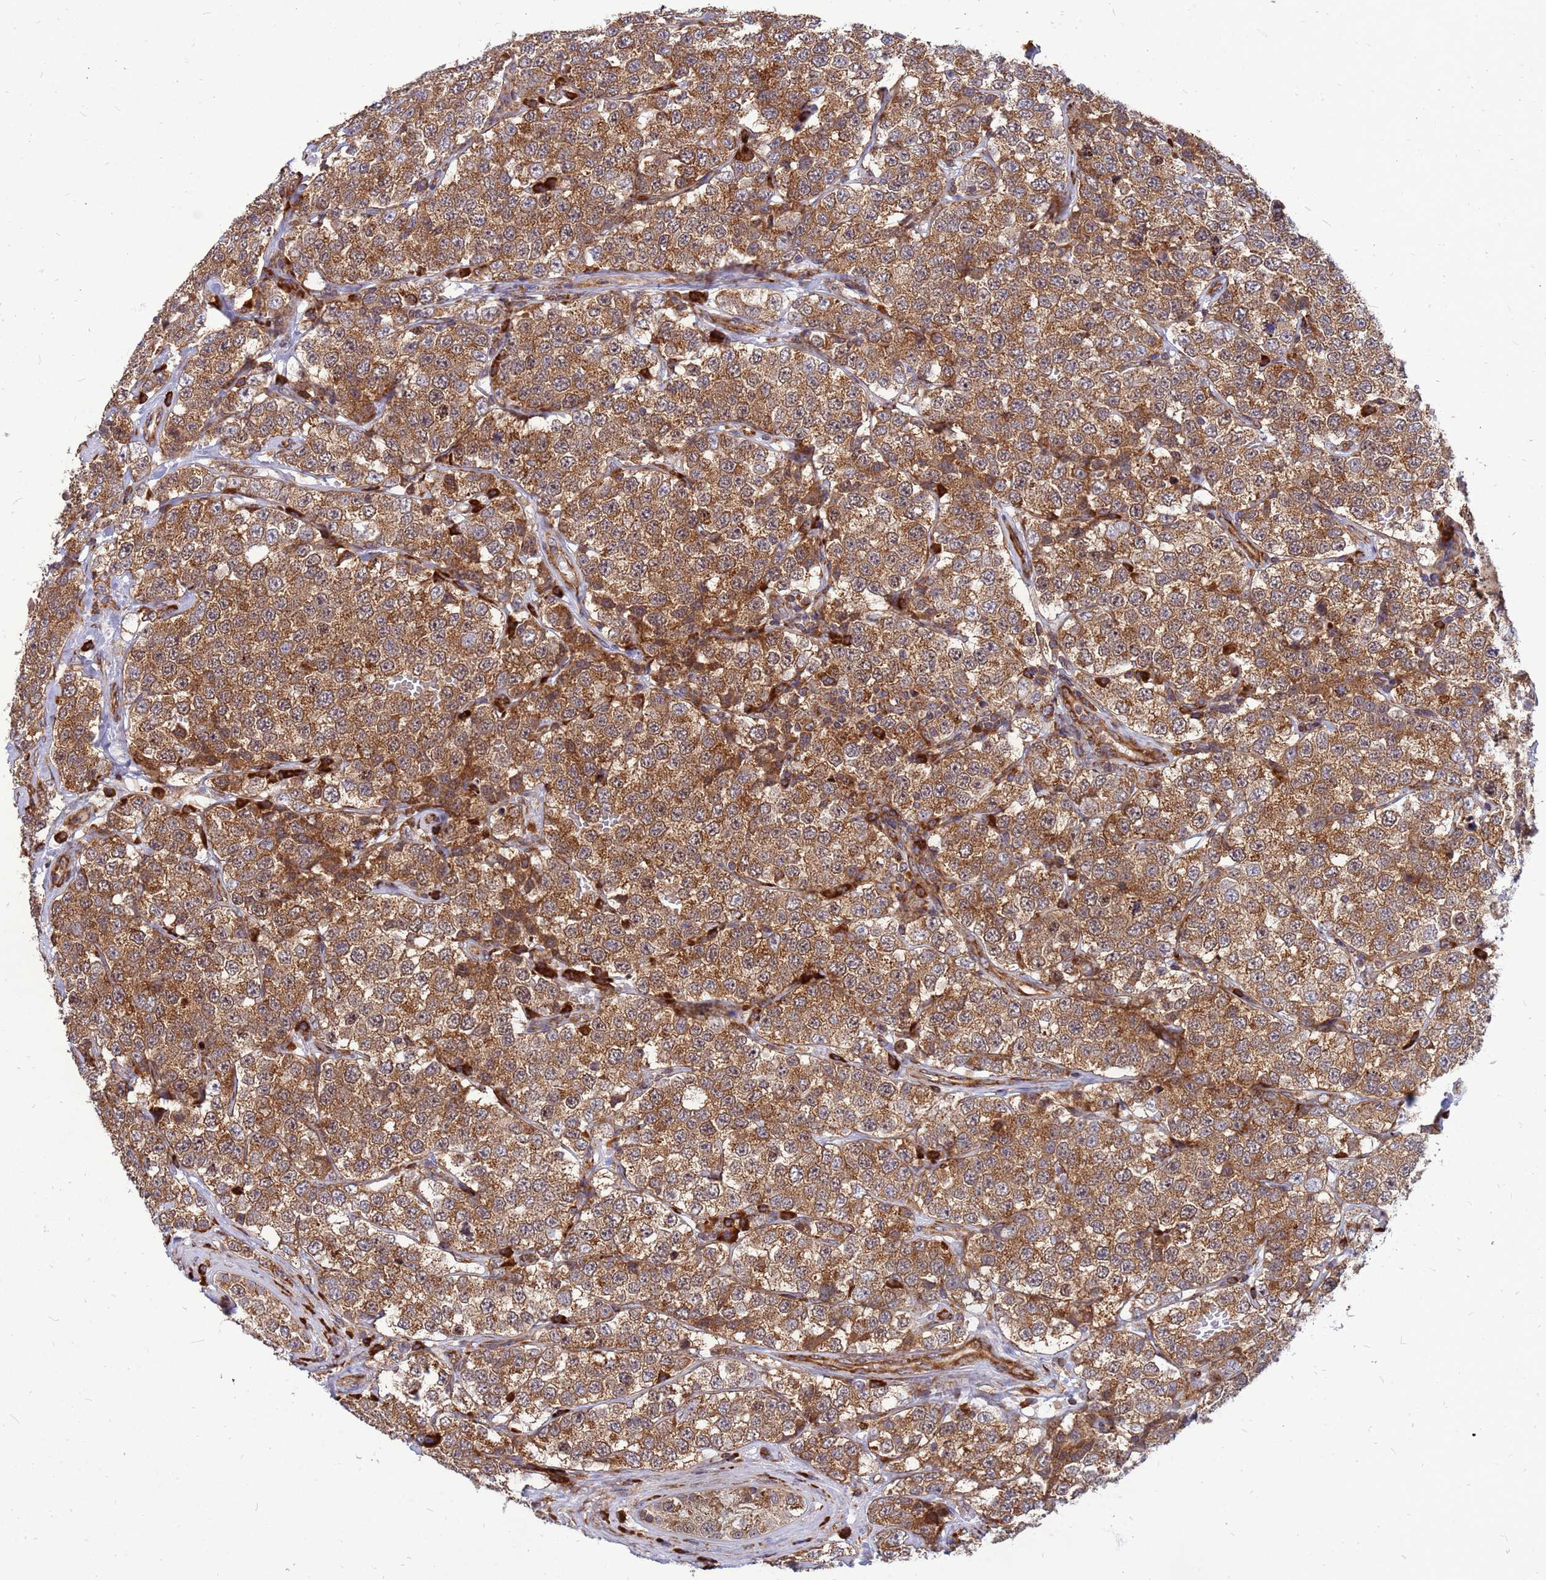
{"staining": {"intensity": "moderate", "quantity": ">75%", "location": "cytoplasmic/membranous"}, "tissue": "testis cancer", "cell_type": "Tumor cells", "image_type": "cancer", "snomed": [{"axis": "morphology", "description": "Seminoma, NOS"}, {"axis": "topography", "description": "Testis"}], "caption": "Seminoma (testis) tissue shows moderate cytoplasmic/membranous expression in about >75% of tumor cells, visualized by immunohistochemistry.", "gene": "RPL8", "patient": {"sex": "male", "age": 34}}